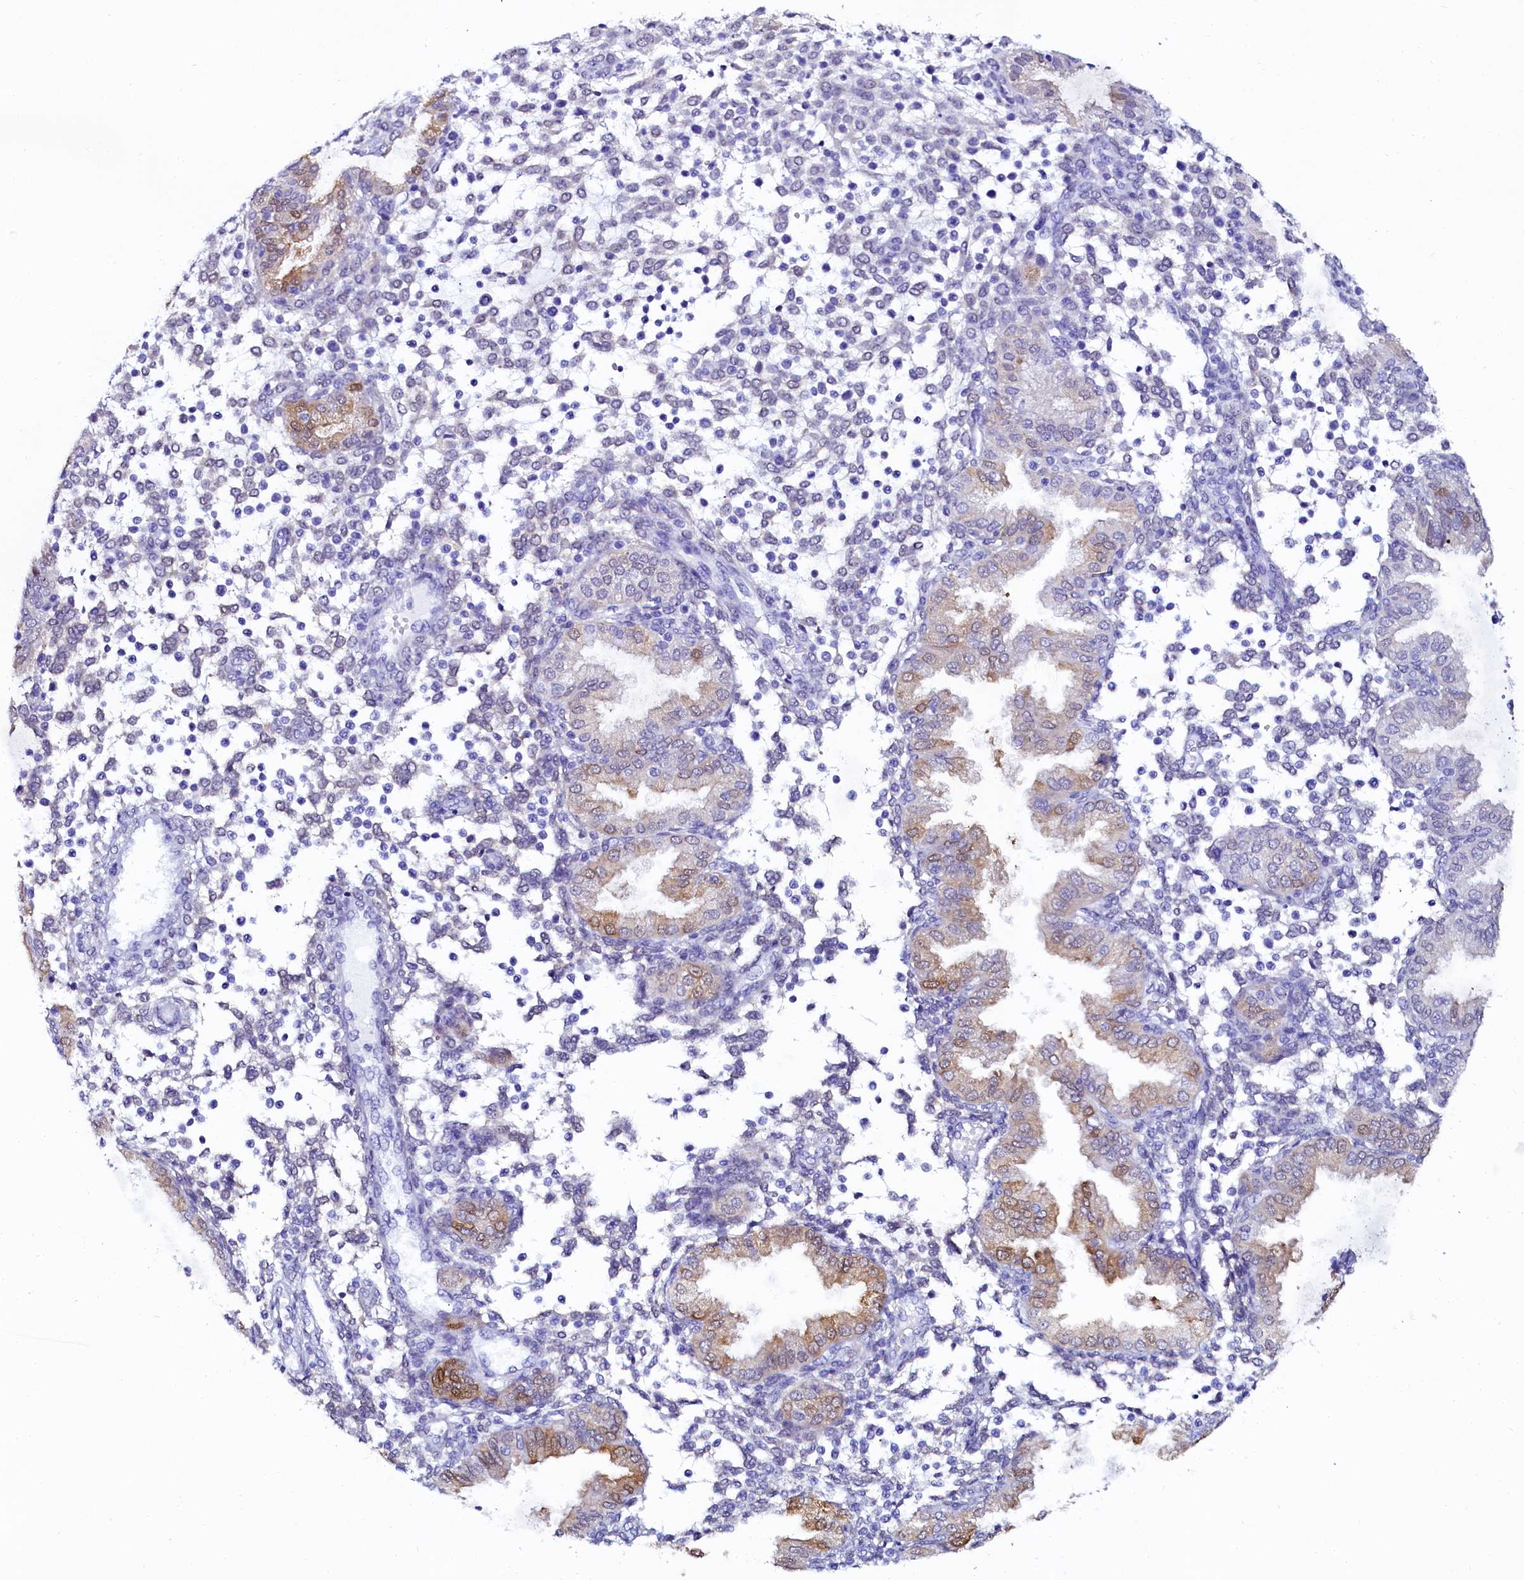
{"staining": {"intensity": "negative", "quantity": "none", "location": "none"}, "tissue": "endometrium", "cell_type": "Cells in endometrial stroma", "image_type": "normal", "snomed": [{"axis": "morphology", "description": "Normal tissue, NOS"}, {"axis": "topography", "description": "Endometrium"}], "caption": "Immunohistochemistry (IHC) histopathology image of benign endometrium stained for a protein (brown), which demonstrates no positivity in cells in endometrial stroma.", "gene": "SORD", "patient": {"sex": "female", "age": 53}}